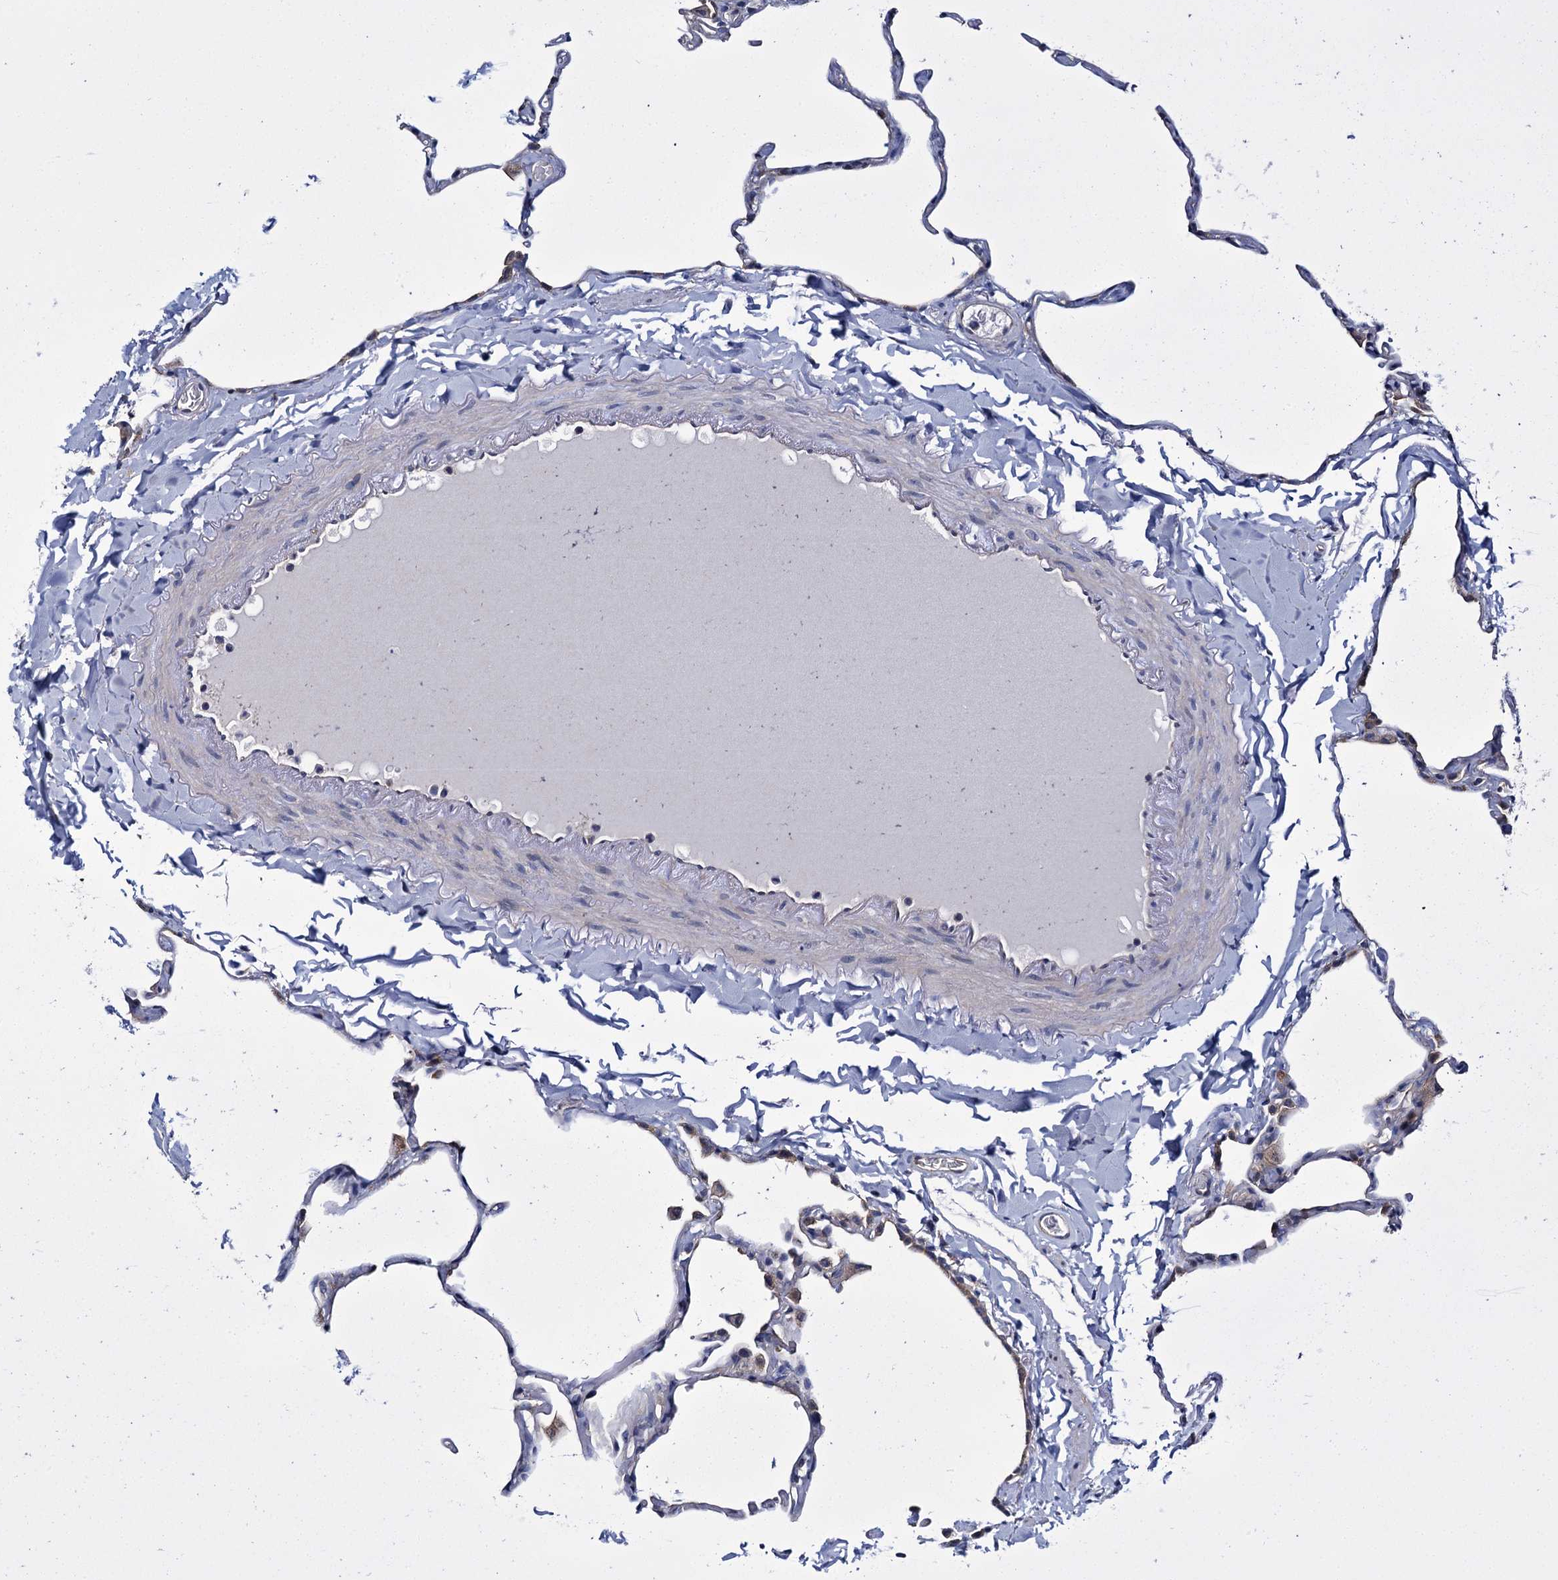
{"staining": {"intensity": "negative", "quantity": "none", "location": "none"}, "tissue": "lung", "cell_type": "Alveolar cells", "image_type": "normal", "snomed": [{"axis": "morphology", "description": "Normal tissue, NOS"}, {"axis": "topography", "description": "Lung"}], "caption": "Immunohistochemistry (IHC) histopathology image of normal lung: human lung stained with DAB (3,3'-diaminobenzidine) shows no significant protein expression in alveolar cells.", "gene": "CEP295", "patient": {"sex": "male", "age": 65}}